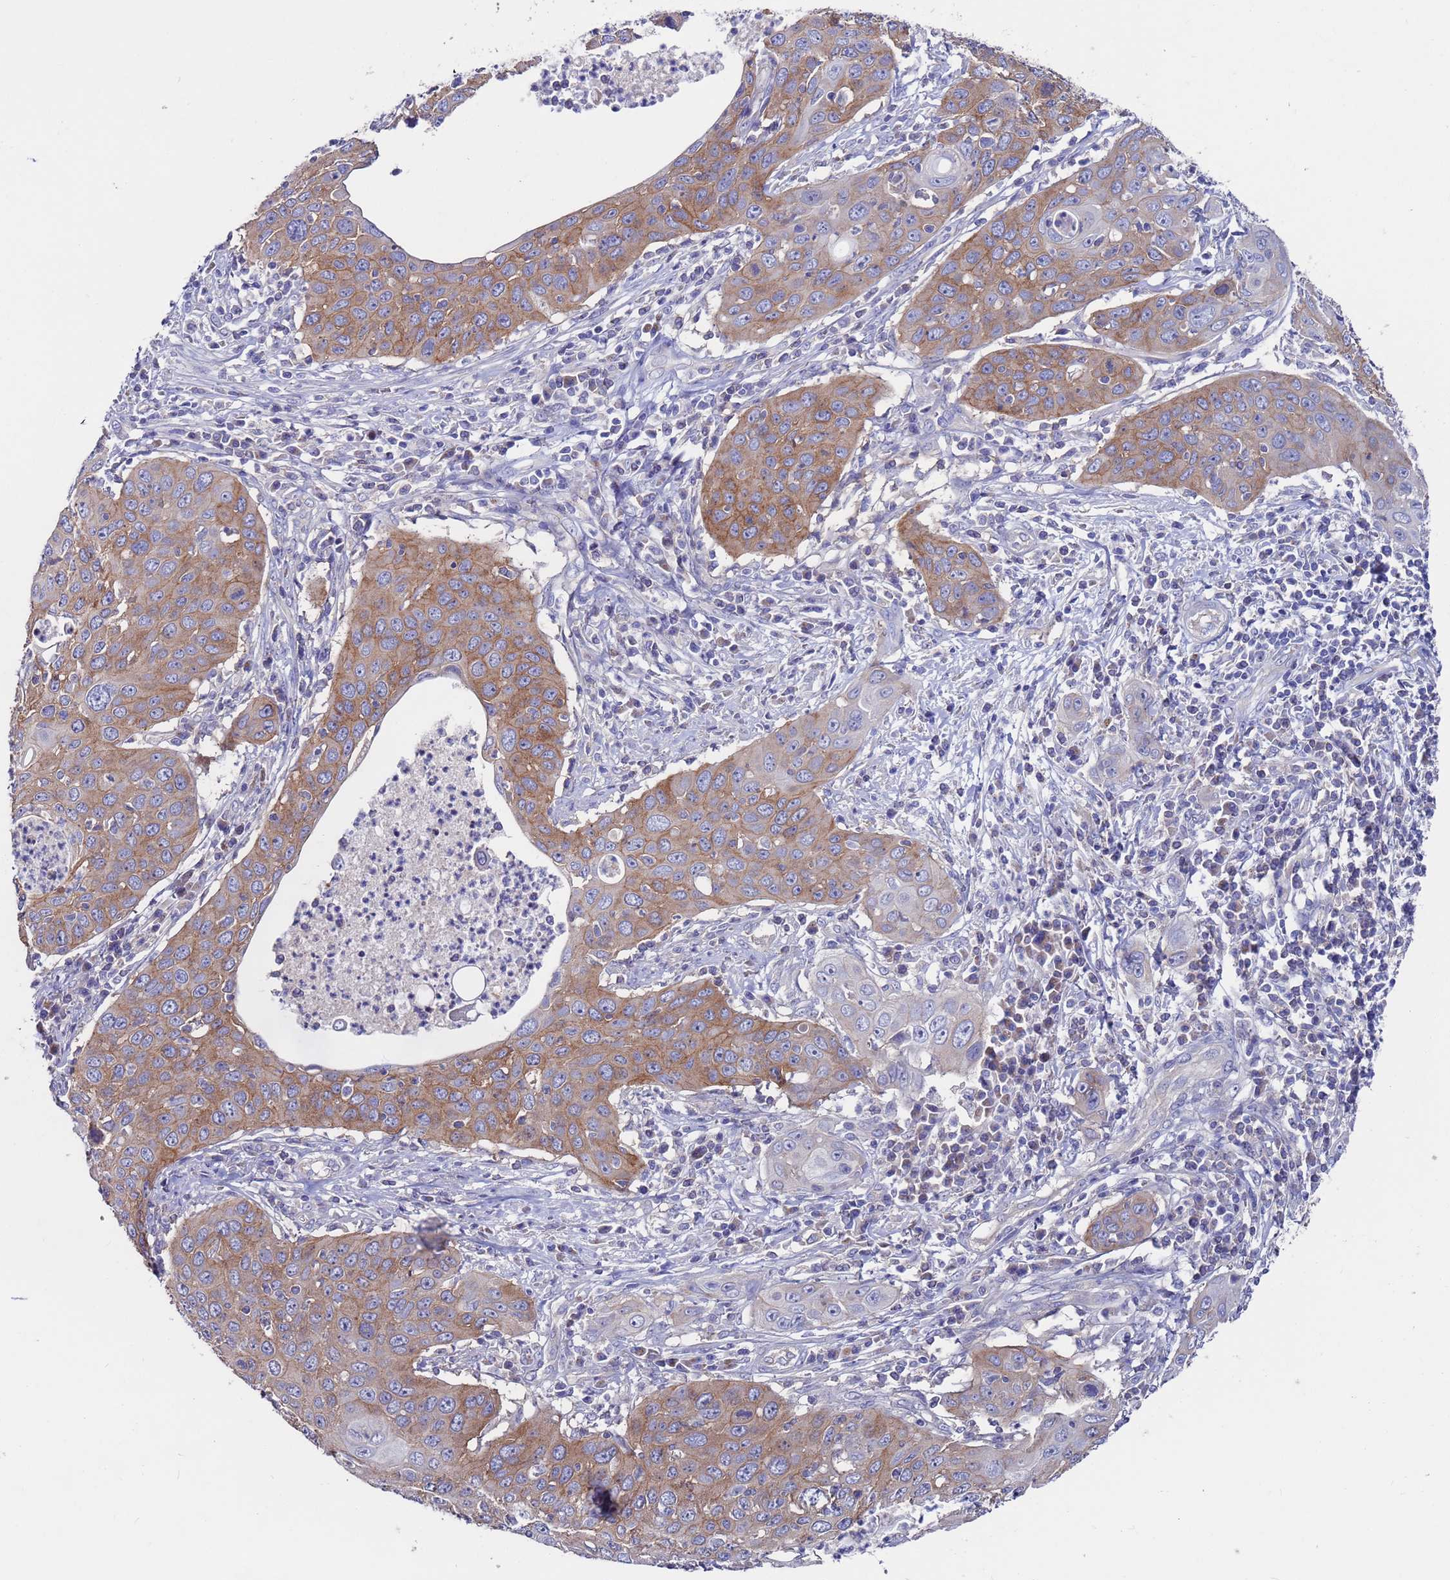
{"staining": {"intensity": "moderate", "quantity": ">75%", "location": "cytoplasmic/membranous"}, "tissue": "cervical cancer", "cell_type": "Tumor cells", "image_type": "cancer", "snomed": [{"axis": "morphology", "description": "Squamous cell carcinoma, NOS"}, {"axis": "topography", "description": "Cervix"}], "caption": "Cervical cancer (squamous cell carcinoma) stained with a protein marker demonstrates moderate staining in tumor cells.", "gene": "KRTCAP3", "patient": {"sex": "female", "age": 36}}